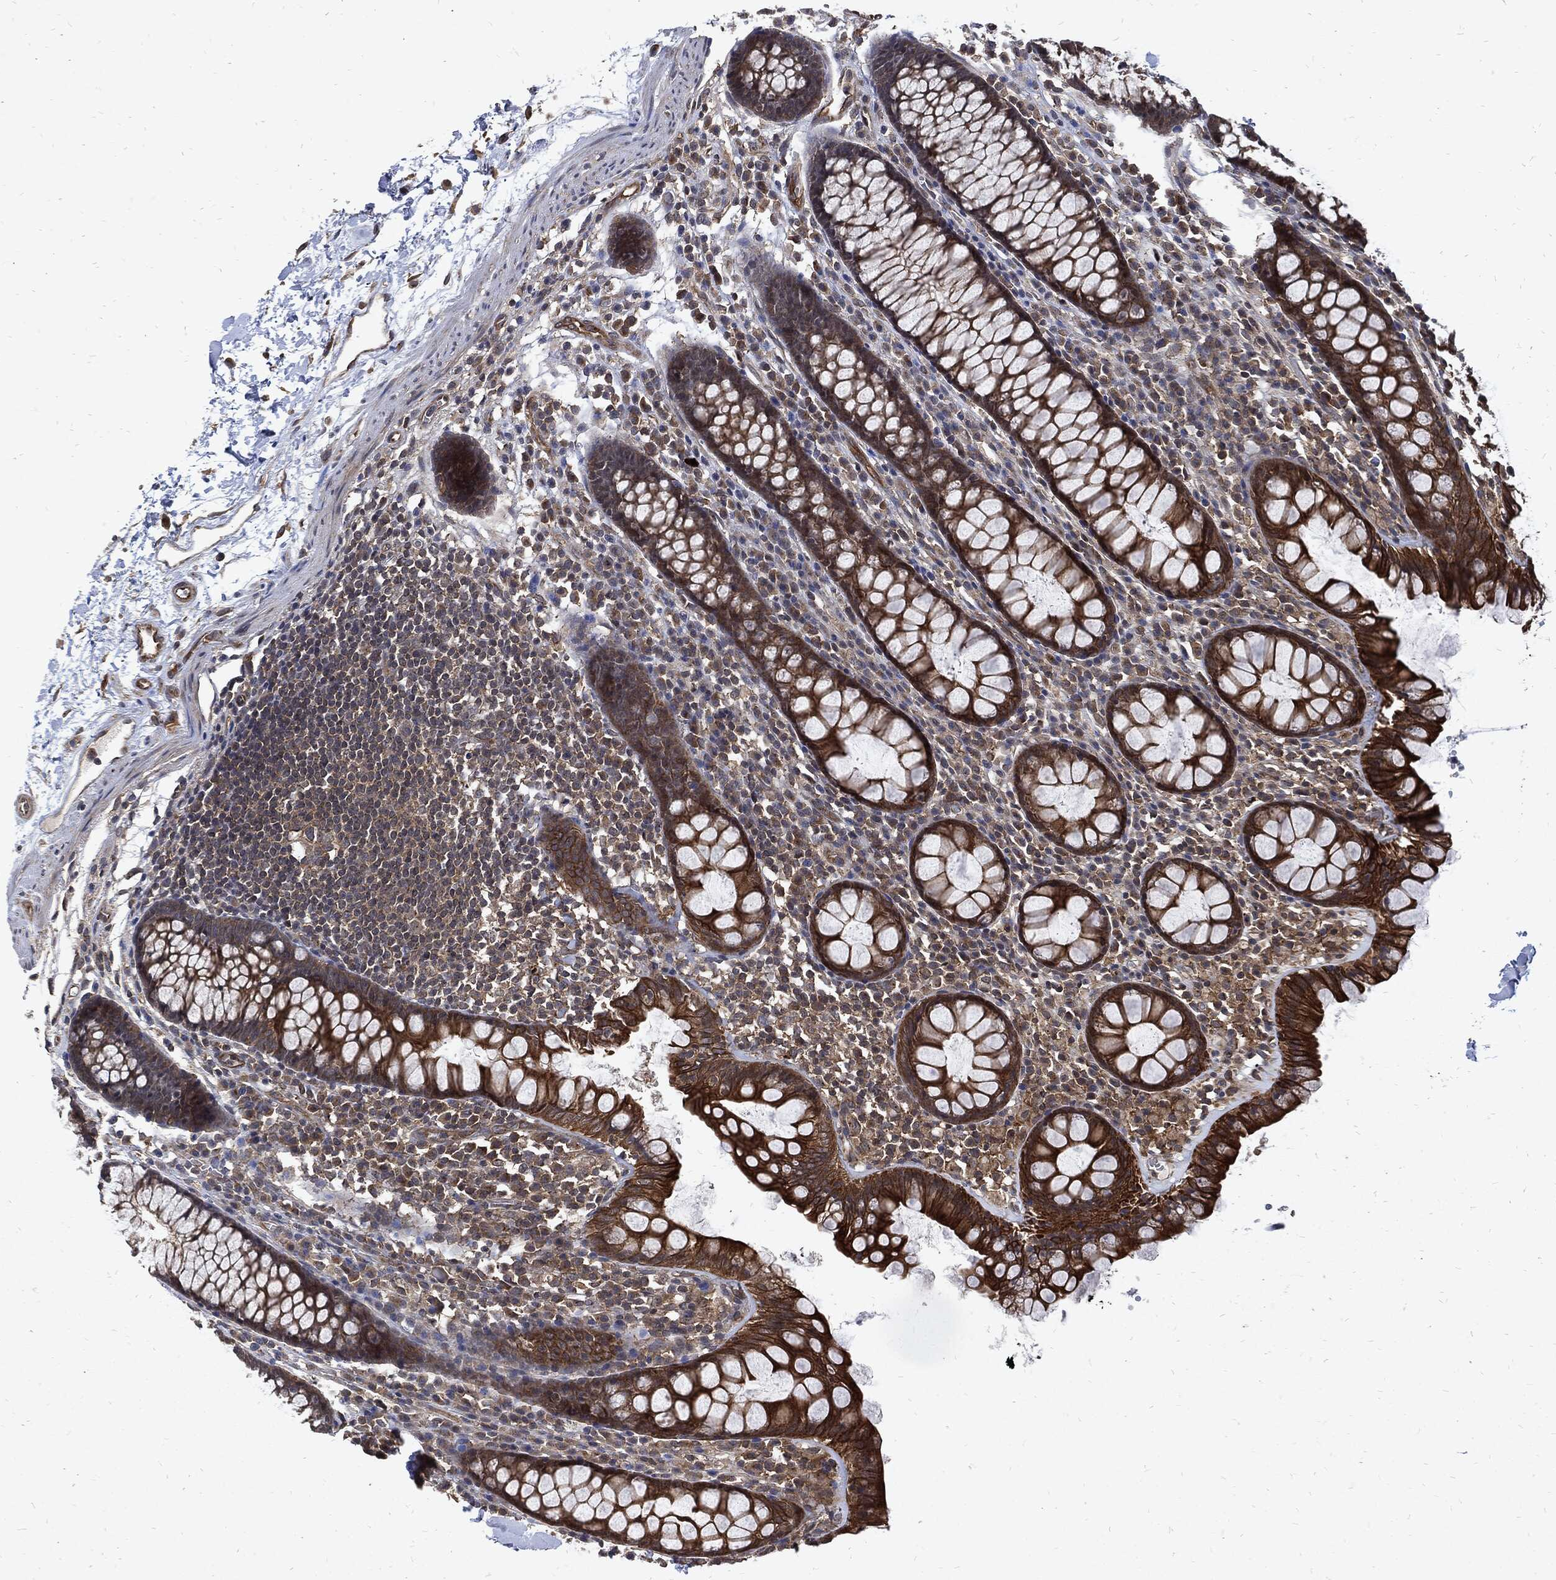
{"staining": {"intensity": "strong", "quantity": "<25%", "location": "cytoplasmic/membranous"}, "tissue": "colon", "cell_type": "Endothelial cells", "image_type": "normal", "snomed": [{"axis": "morphology", "description": "Normal tissue, NOS"}, {"axis": "topography", "description": "Colon"}], "caption": "An immunohistochemistry (IHC) image of benign tissue is shown. Protein staining in brown labels strong cytoplasmic/membranous positivity in colon within endothelial cells.", "gene": "DCTN1", "patient": {"sex": "male", "age": 76}}